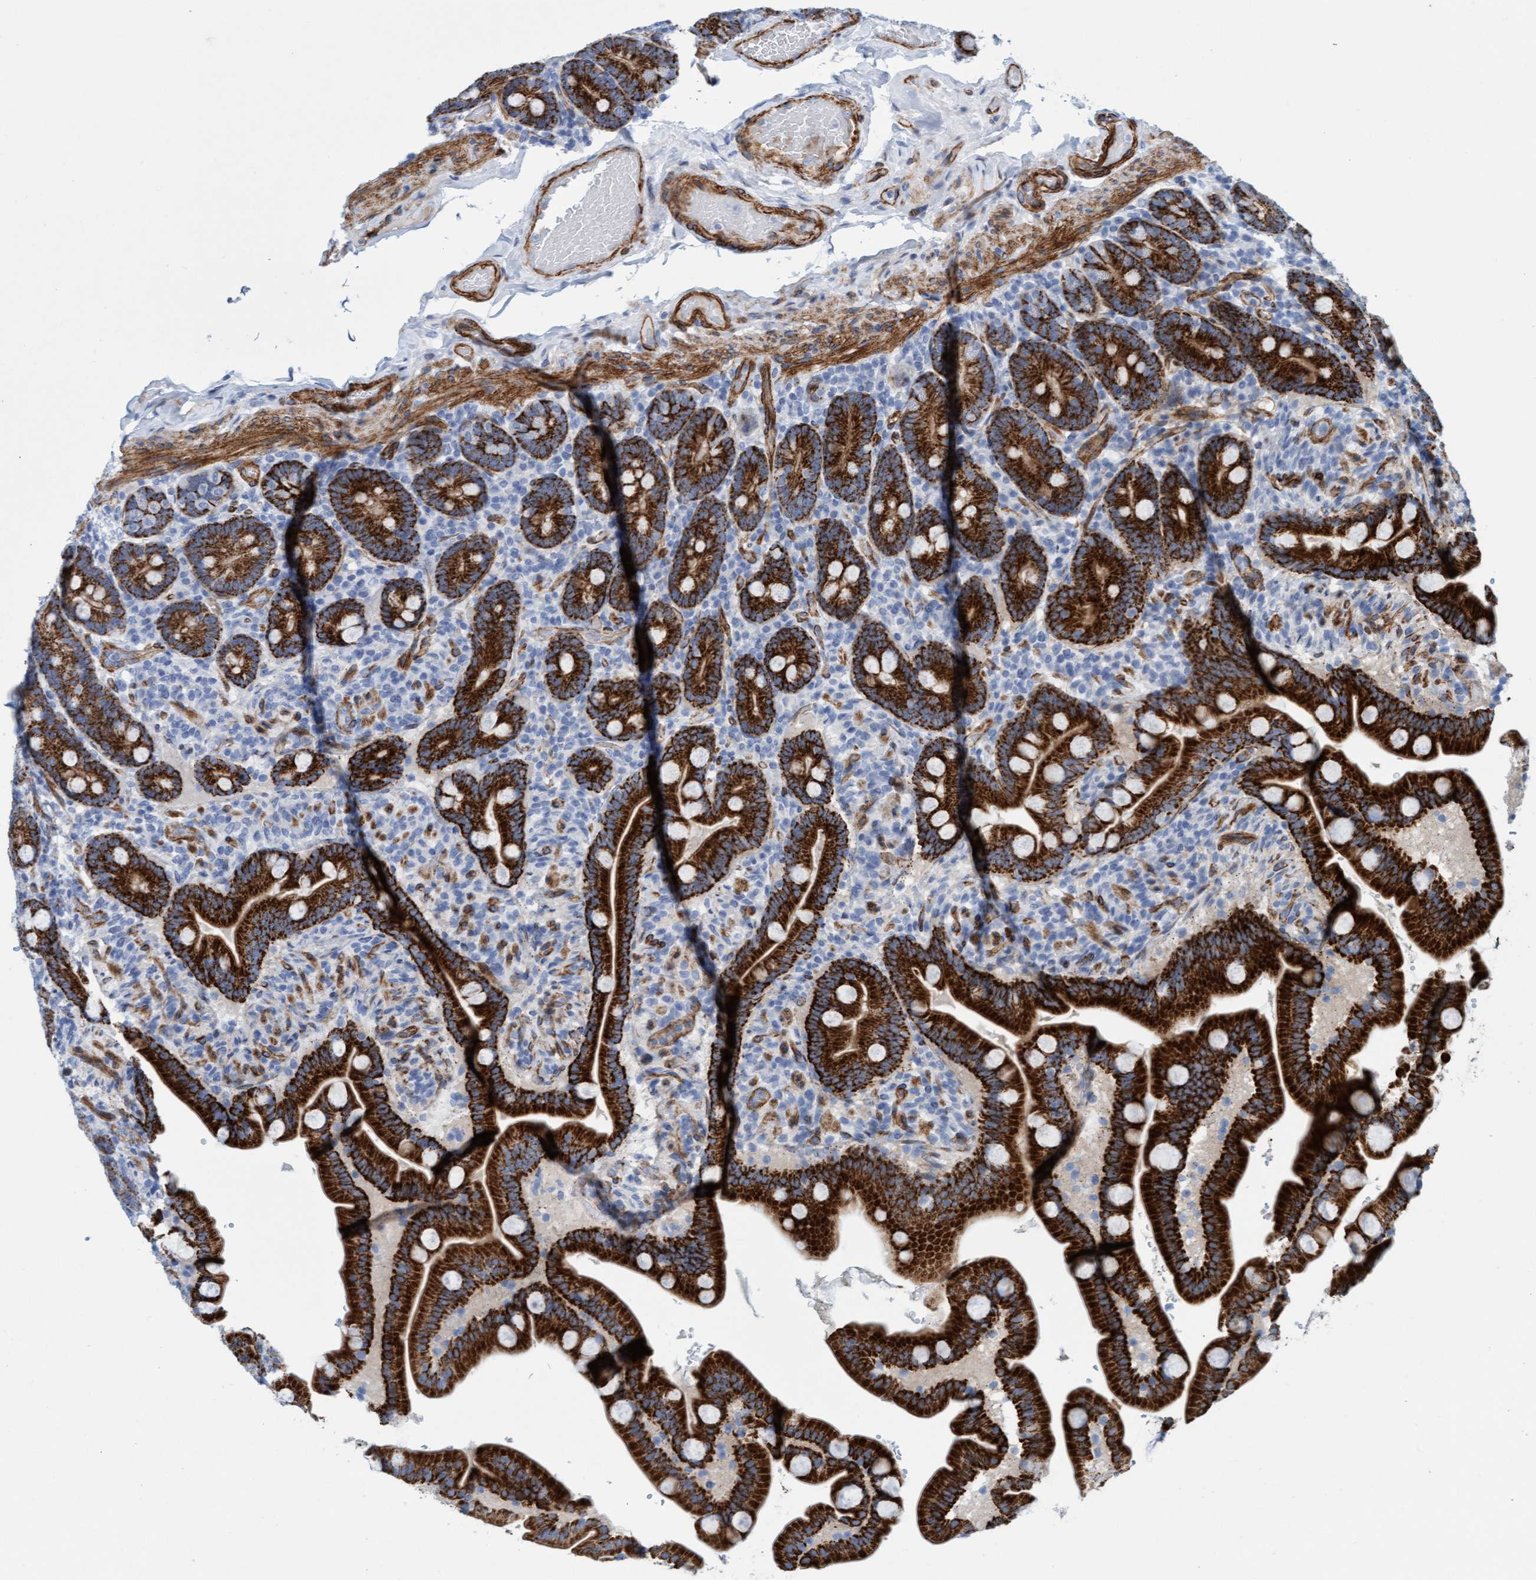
{"staining": {"intensity": "strong", "quantity": ">75%", "location": "cytoplasmic/membranous"}, "tissue": "duodenum", "cell_type": "Glandular cells", "image_type": "normal", "snomed": [{"axis": "morphology", "description": "Normal tissue, NOS"}, {"axis": "topography", "description": "Duodenum"}], "caption": "IHC staining of unremarkable duodenum, which demonstrates high levels of strong cytoplasmic/membranous expression in approximately >75% of glandular cells indicating strong cytoplasmic/membranous protein positivity. The staining was performed using DAB (brown) for protein detection and nuclei were counterstained in hematoxylin (blue).", "gene": "MTFR1", "patient": {"sex": "male", "age": 54}}